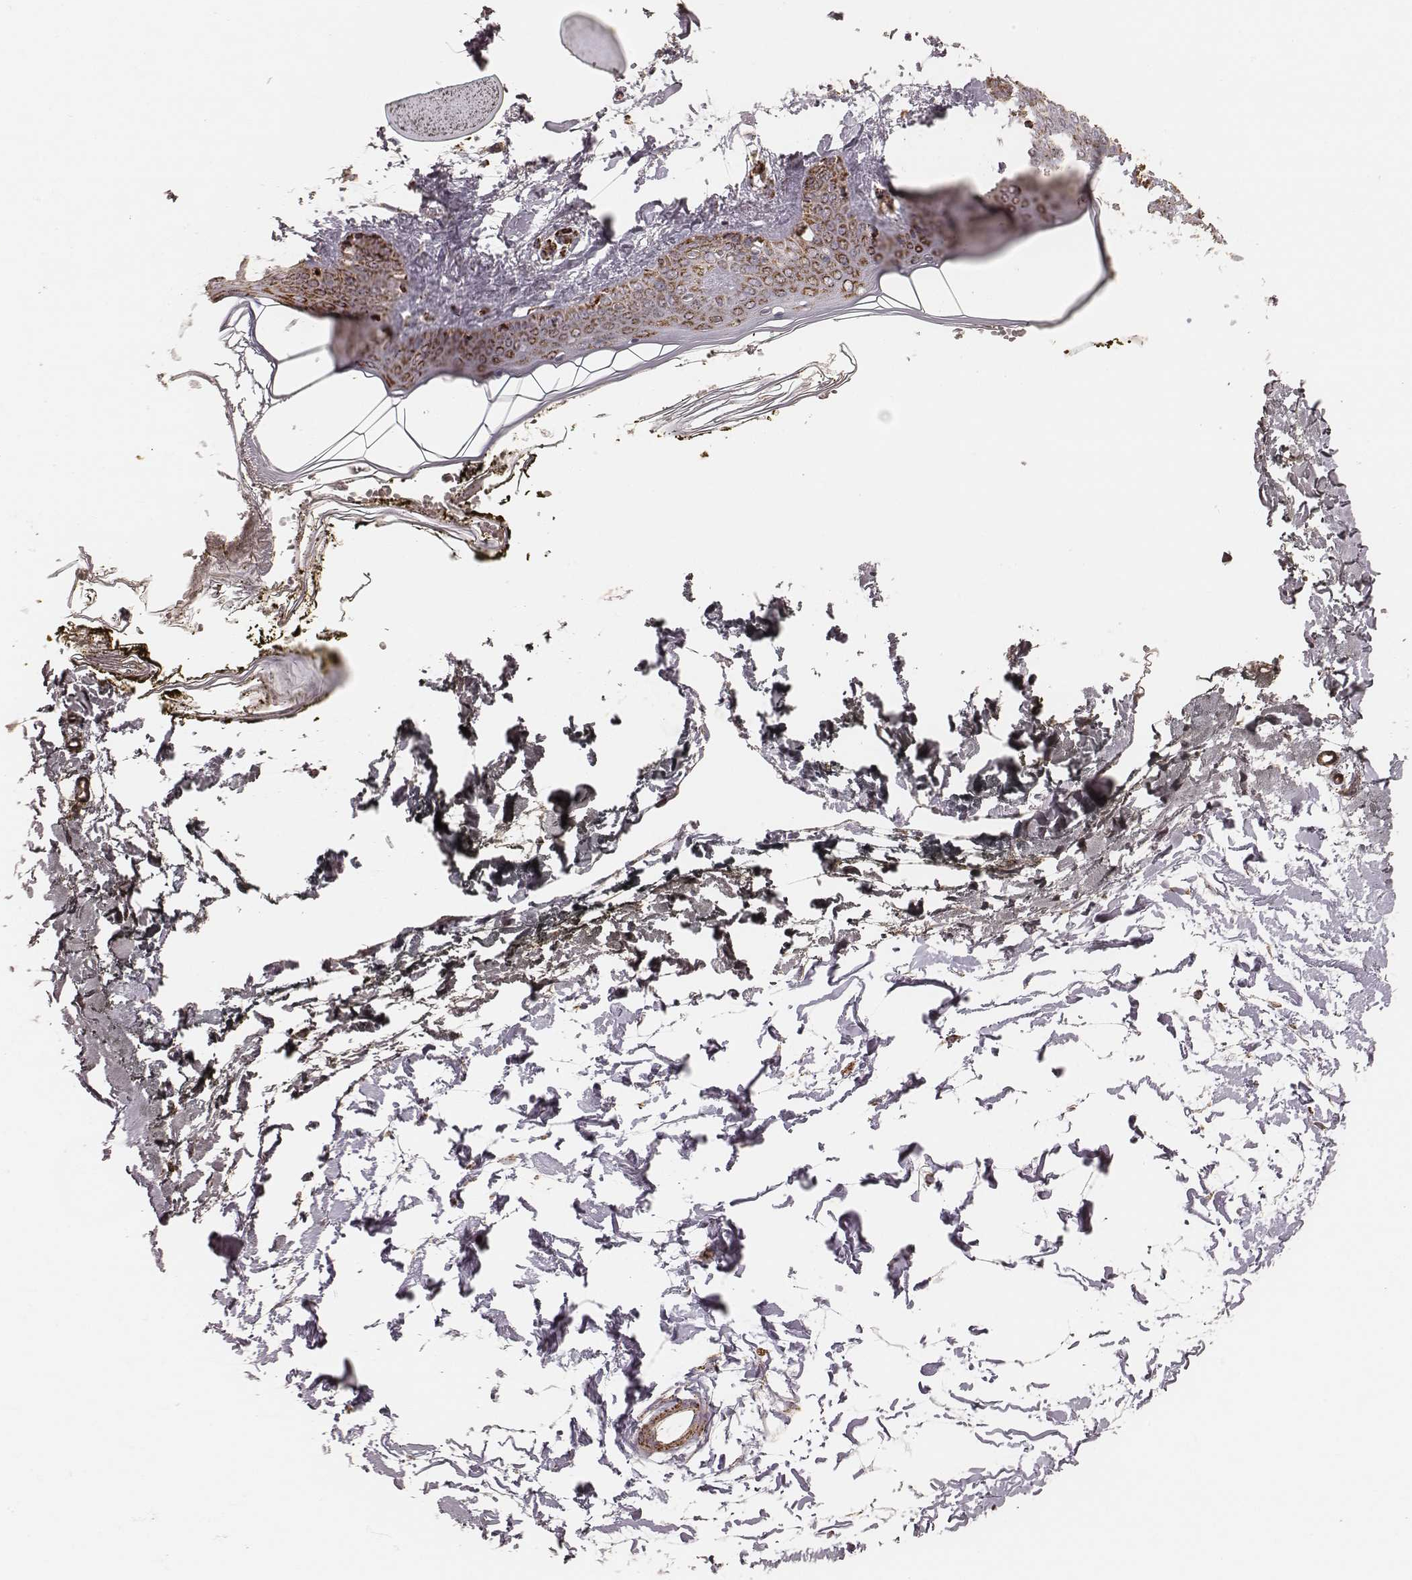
{"staining": {"intensity": "strong", "quantity": ">75%", "location": "cytoplasmic/membranous"}, "tissue": "skin", "cell_type": "Fibroblasts", "image_type": "normal", "snomed": [{"axis": "morphology", "description": "Normal tissue, NOS"}, {"axis": "topography", "description": "Skin"}], "caption": "This micrograph demonstrates benign skin stained with immunohistochemistry to label a protein in brown. The cytoplasmic/membranous of fibroblasts show strong positivity for the protein. Nuclei are counter-stained blue.", "gene": "CS", "patient": {"sex": "female", "age": 34}}